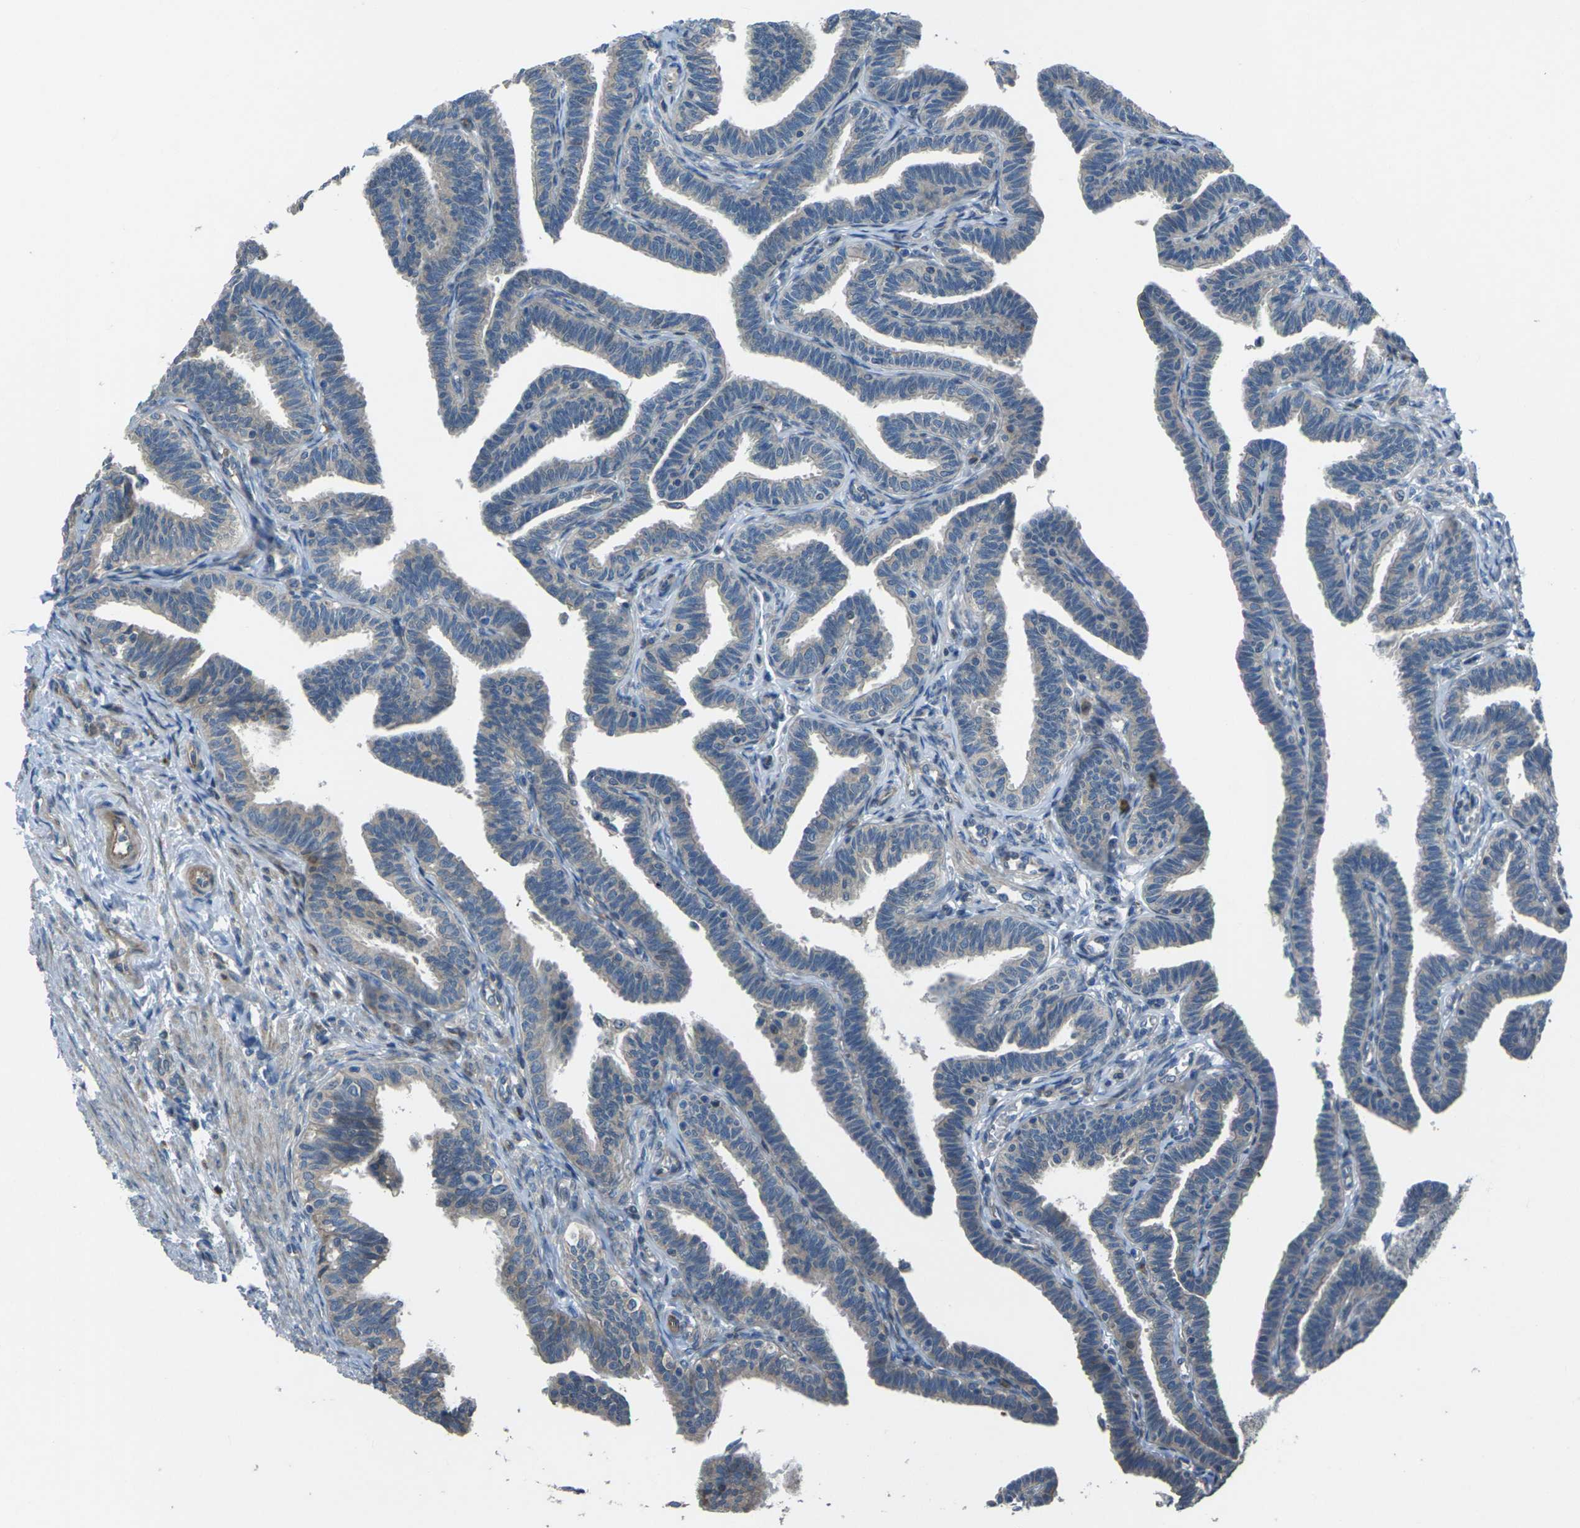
{"staining": {"intensity": "weak", "quantity": ">75%", "location": "cytoplasmic/membranous"}, "tissue": "fallopian tube", "cell_type": "Glandular cells", "image_type": "normal", "snomed": [{"axis": "morphology", "description": "Normal tissue, NOS"}, {"axis": "topography", "description": "Fallopian tube"}, {"axis": "topography", "description": "Ovary"}], "caption": "Protein expression analysis of normal fallopian tube exhibits weak cytoplasmic/membranous positivity in approximately >75% of glandular cells. (brown staining indicates protein expression, while blue staining denotes nuclei).", "gene": "EDNRA", "patient": {"sex": "female", "age": 23}}